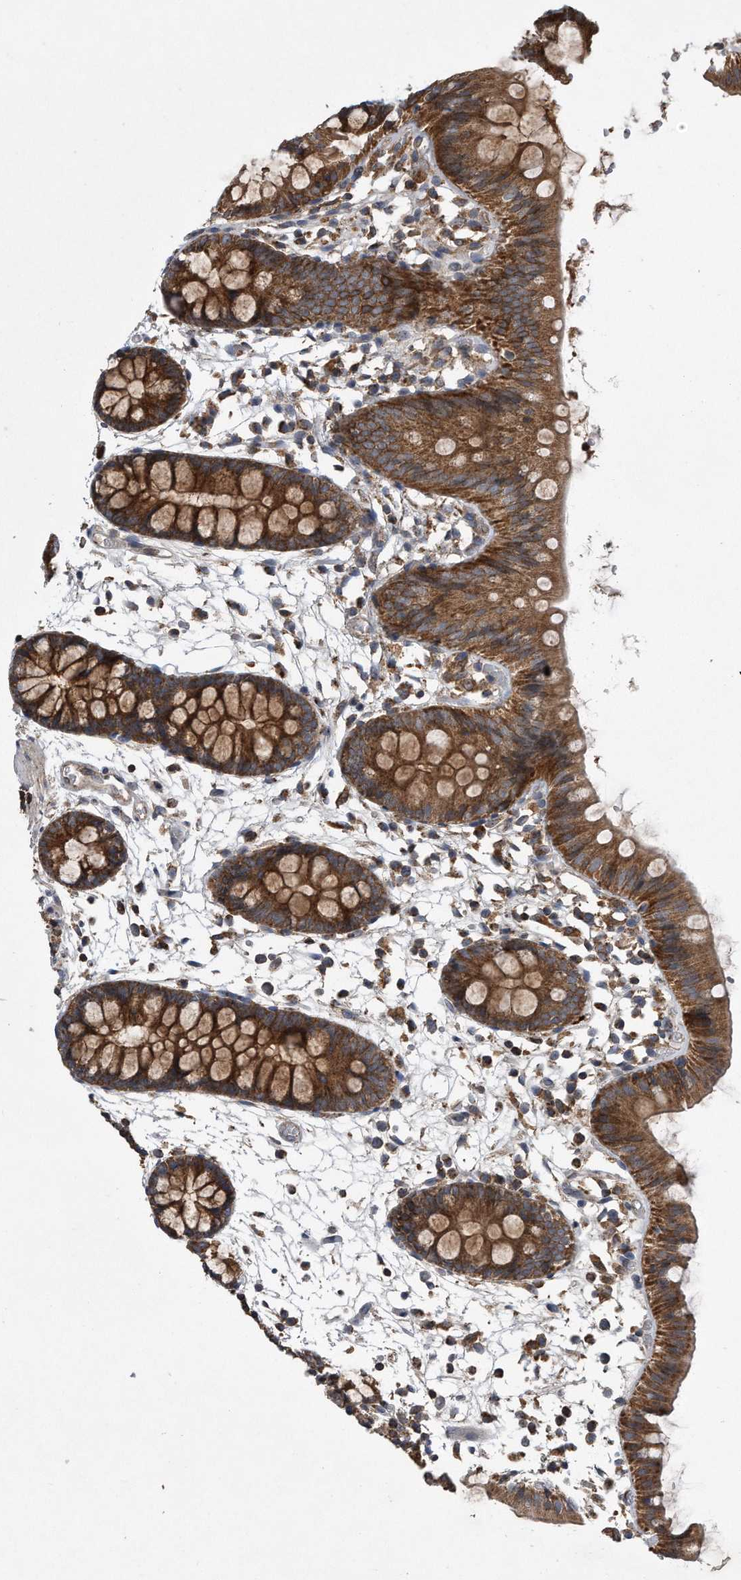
{"staining": {"intensity": "moderate", "quantity": ">75%", "location": "cytoplasmic/membranous"}, "tissue": "colon", "cell_type": "Endothelial cells", "image_type": "normal", "snomed": [{"axis": "morphology", "description": "Normal tissue, NOS"}, {"axis": "topography", "description": "Colon"}], "caption": "Immunohistochemical staining of benign colon reveals medium levels of moderate cytoplasmic/membranous positivity in about >75% of endothelial cells.", "gene": "ALPK2", "patient": {"sex": "male", "age": 56}}